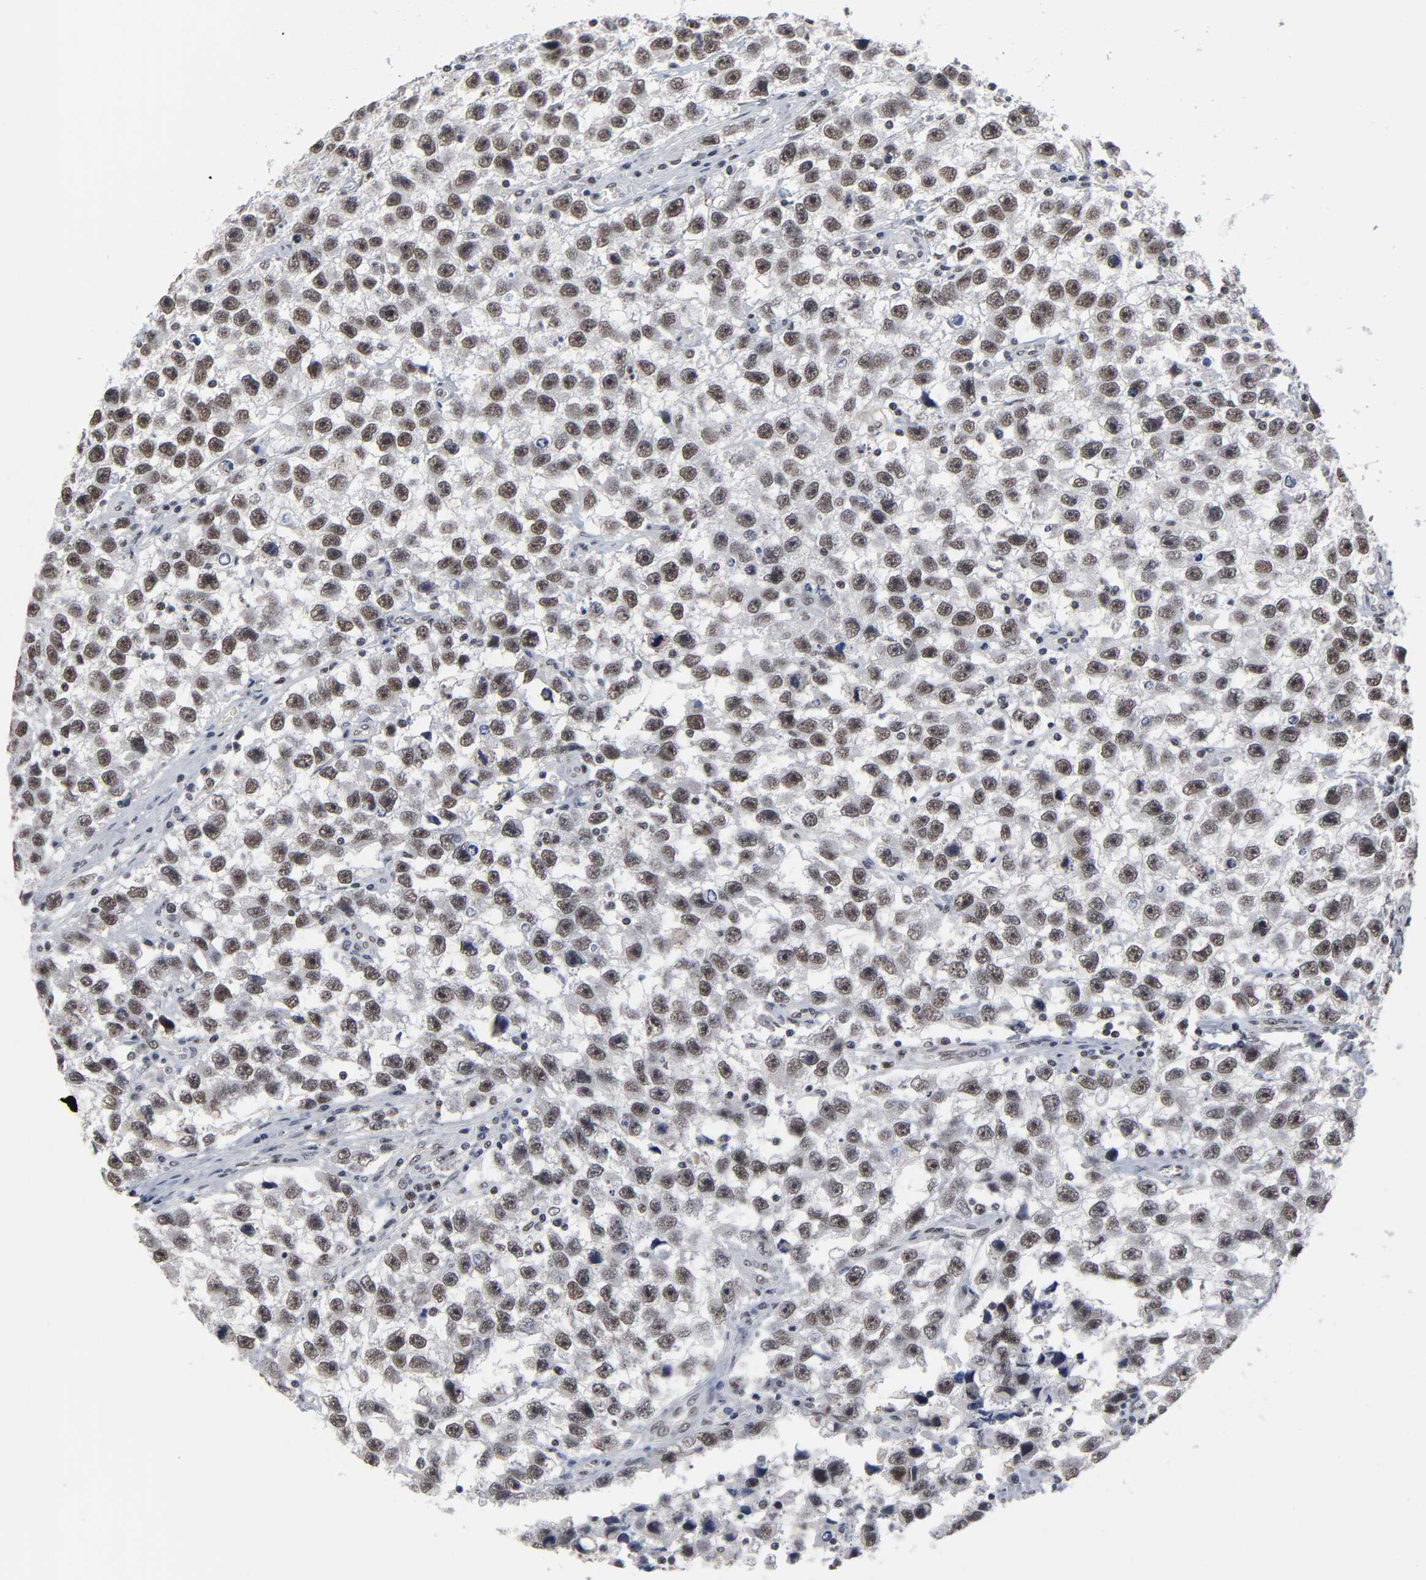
{"staining": {"intensity": "moderate", "quantity": ">75%", "location": "nuclear"}, "tissue": "testis cancer", "cell_type": "Tumor cells", "image_type": "cancer", "snomed": [{"axis": "morphology", "description": "Seminoma, NOS"}, {"axis": "topography", "description": "Testis"}], "caption": "A medium amount of moderate nuclear positivity is seen in about >75% of tumor cells in testis cancer tissue.", "gene": "TRIM33", "patient": {"sex": "male", "age": 33}}